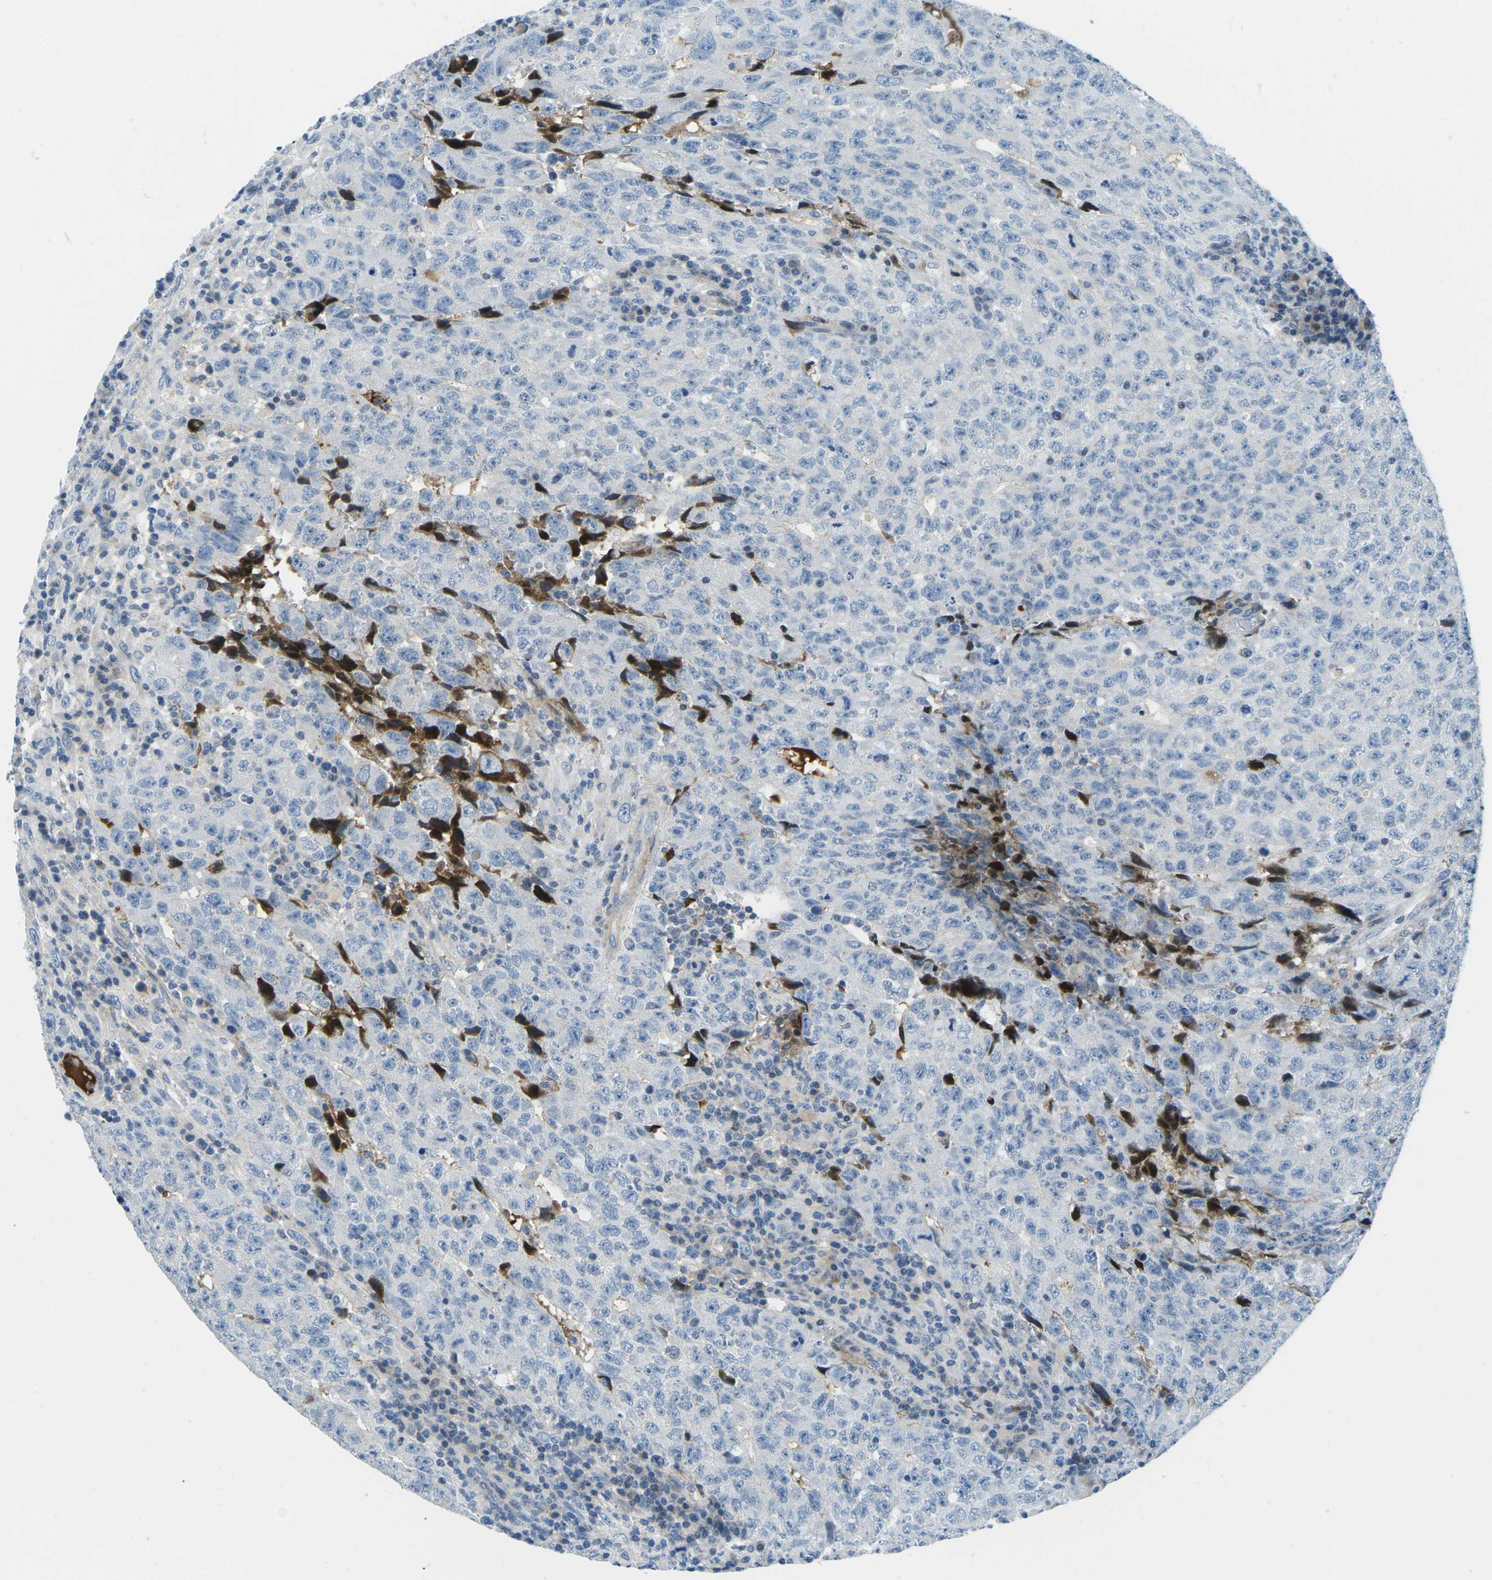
{"staining": {"intensity": "negative", "quantity": "none", "location": "none"}, "tissue": "testis cancer", "cell_type": "Tumor cells", "image_type": "cancer", "snomed": [{"axis": "morphology", "description": "Necrosis, NOS"}, {"axis": "morphology", "description": "Carcinoma, Embryonal, NOS"}, {"axis": "topography", "description": "Testis"}], "caption": "Tumor cells show no significant expression in testis cancer.", "gene": "CFB", "patient": {"sex": "male", "age": 19}}